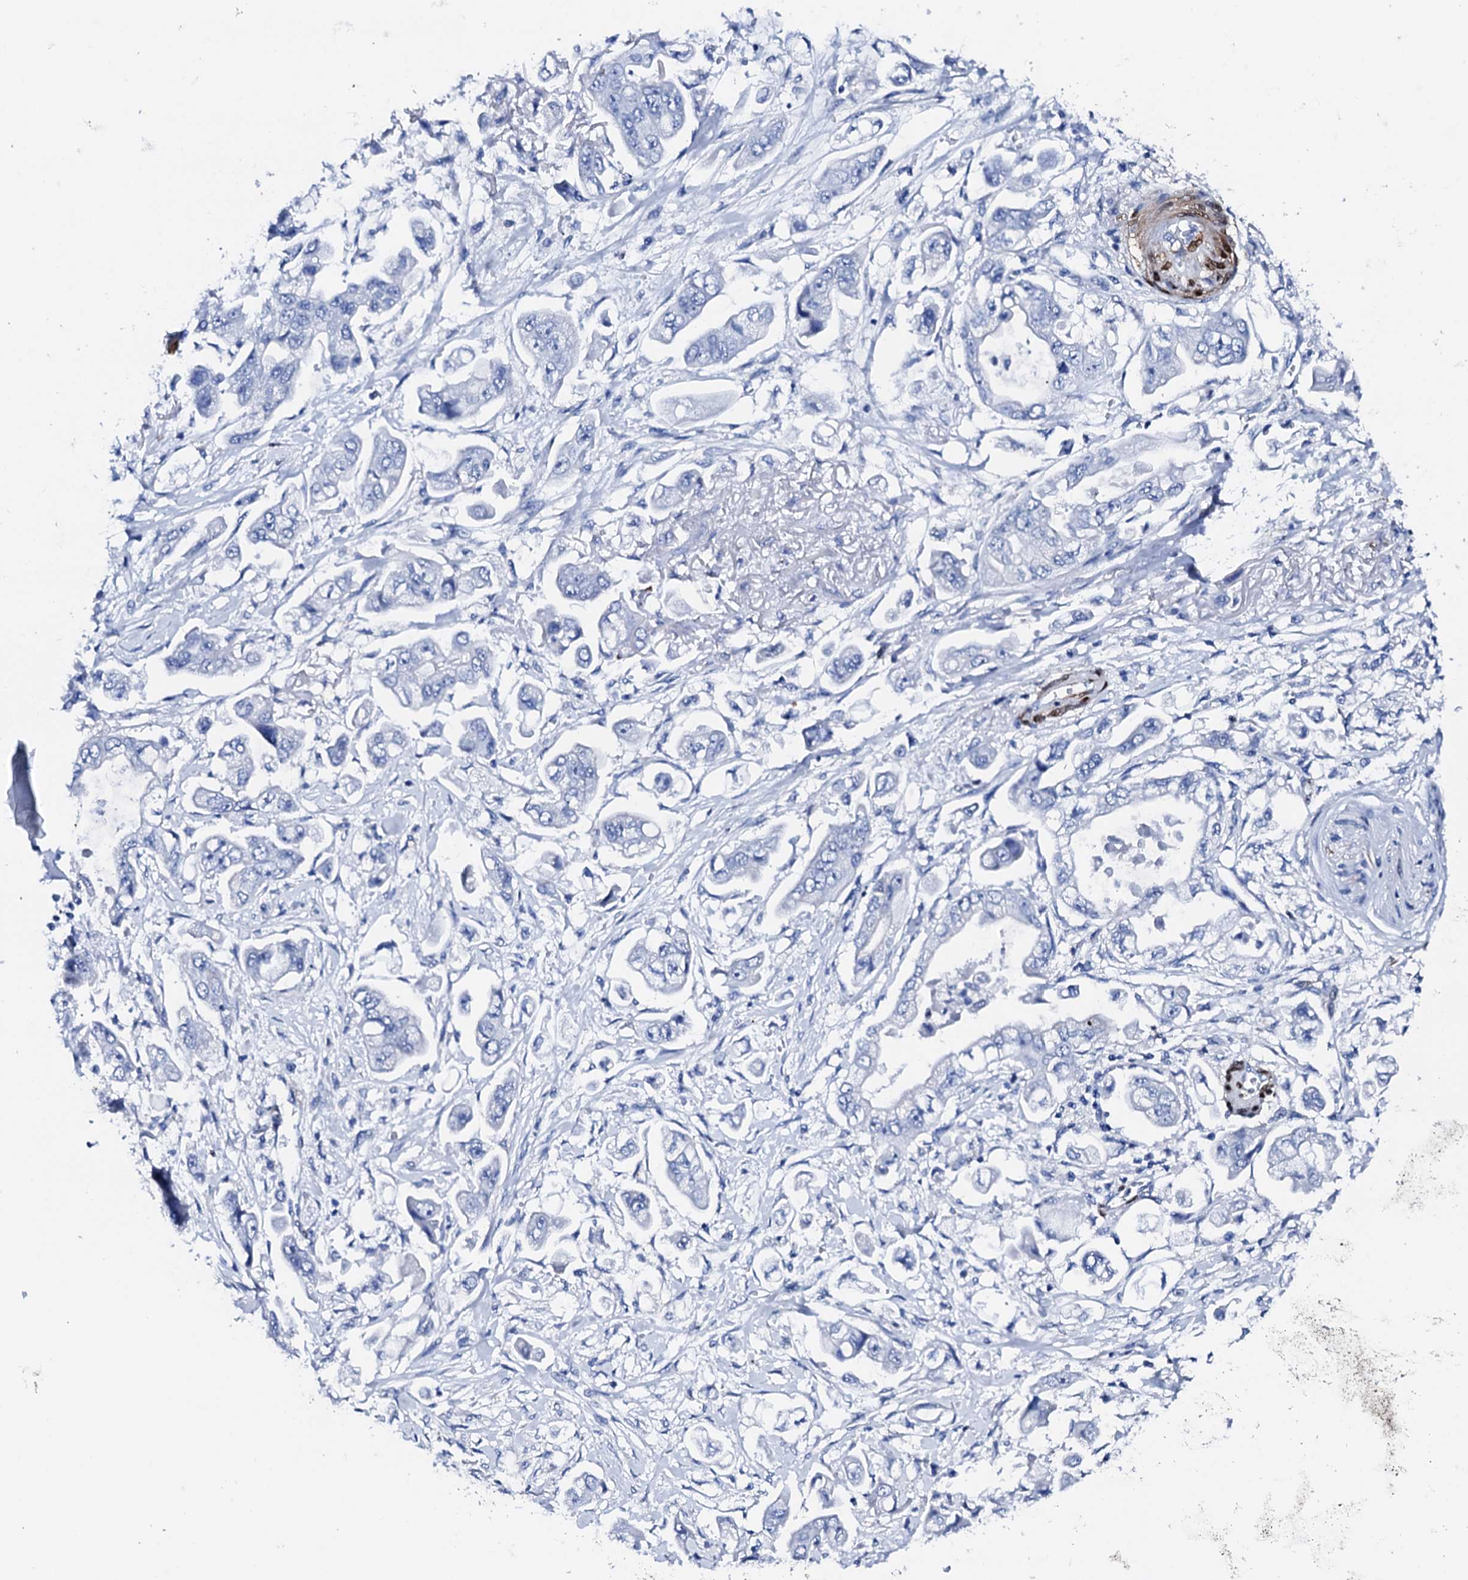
{"staining": {"intensity": "negative", "quantity": "none", "location": "none"}, "tissue": "stomach cancer", "cell_type": "Tumor cells", "image_type": "cancer", "snomed": [{"axis": "morphology", "description": "Adenocarcinoma, NOS"}, {"axis": "topography", "description": "Stomach"}], "caption": "Image shows no protein positivity in tumor cells of stomach cancer (adenocarcinoma) tissue.", "gene": "NRIP2", "patient": {"sex": "male", "age": 62}}